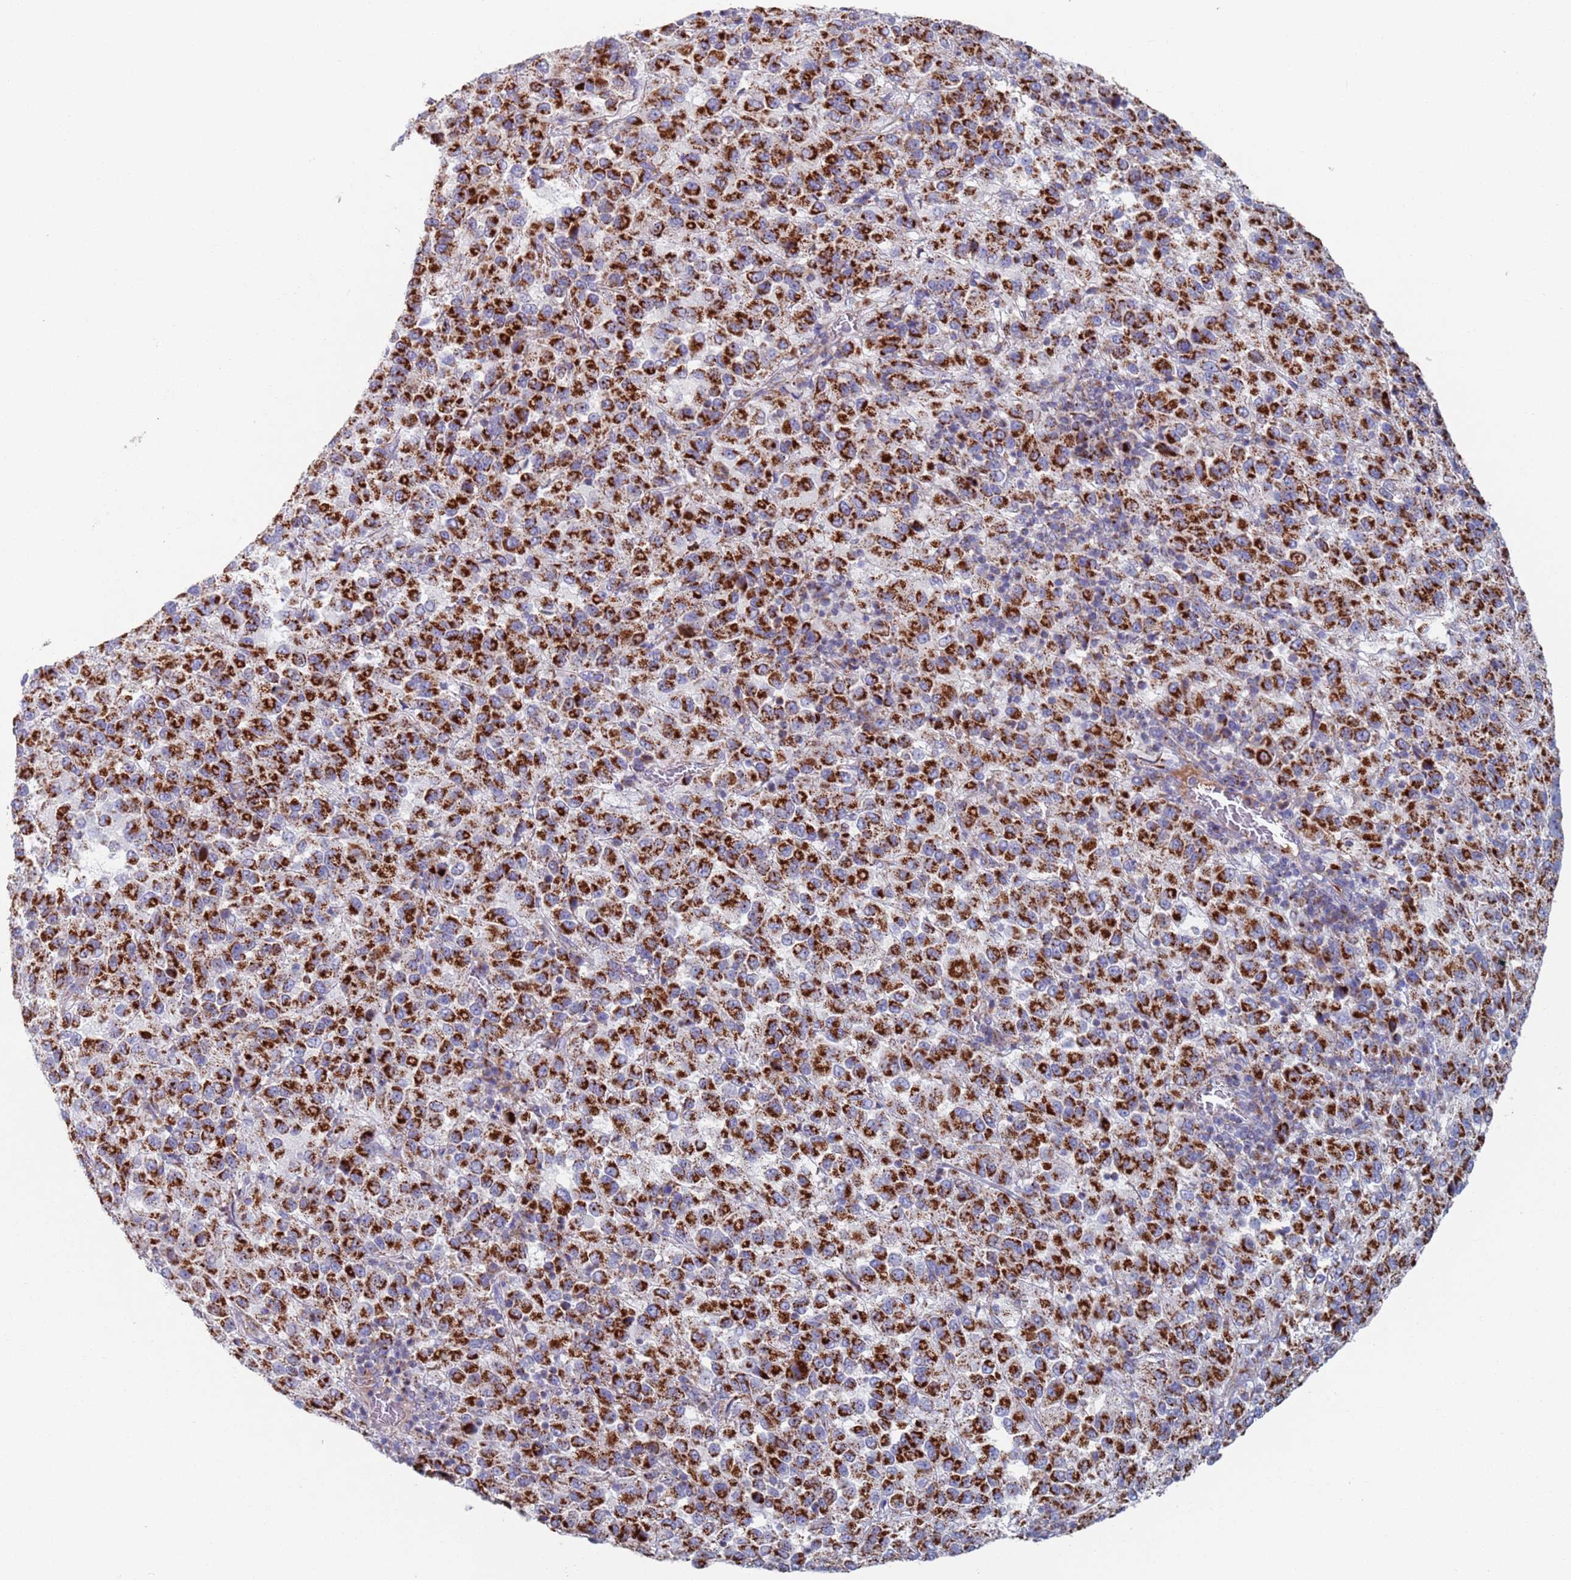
{"staining": {"intensity": "strong", "quantity": ">75%", "location": "cytoplasmic/membranous"}, "tissue": "melanoma", "cell_type": "Tumor cells", "image_type": "cancer", "snomed": [{"axis": "morphology", "description": "Malignant melanoma, Metastatic site"}, {"axis": "topography", "description": "Lung"}], "caption": "Malignant melanoma (metastatic site) stained for a protein (brown) reveals strong cytoplasmic/membranous positive positivity in about >75% of tumor cells.", "gene": "MRPL22", "patient": {"sex": "male", "age": 64}}